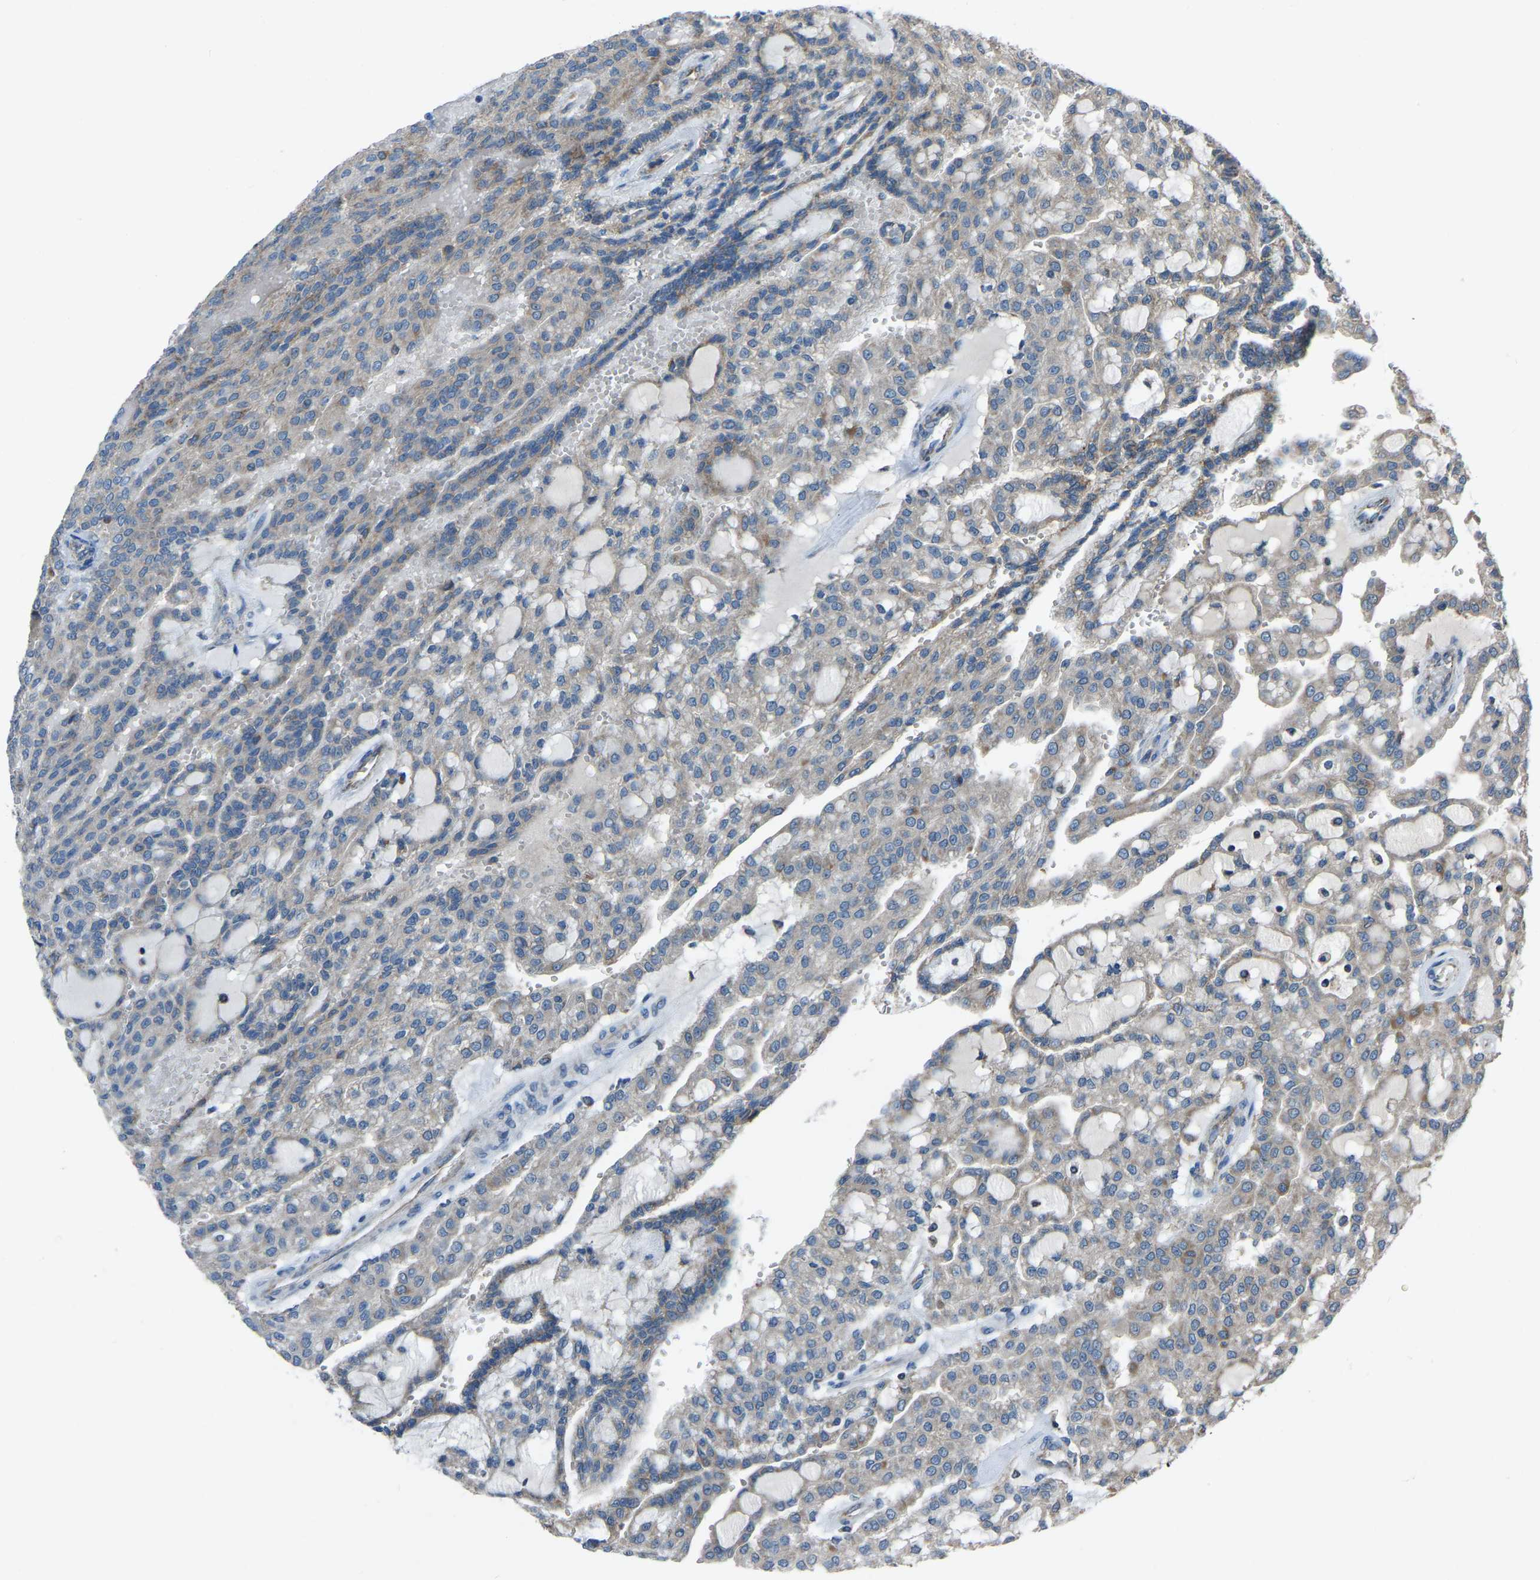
{"staining": {"intensity": "weak", "quantity": "<25%", "location": "cytoplasmic/membranous"}, "tissue": "renal cancer", "cell_type": "Tumor cells", "image_type": "cancer", "snomed": [{"axis": "morphology", "description": "Adenocarcinoma, NOS"}, {"axis": "topography", "description": "Kidney"}], "caption": "High power microscopy histopathology image of an immunohistochemistry (IHC) micrograph of adenocarcinoma (renal), revealing no significant positivity in tumor cells.", "gene": "AKR1A1", "patient": {"sex": "male", "age": 63}}